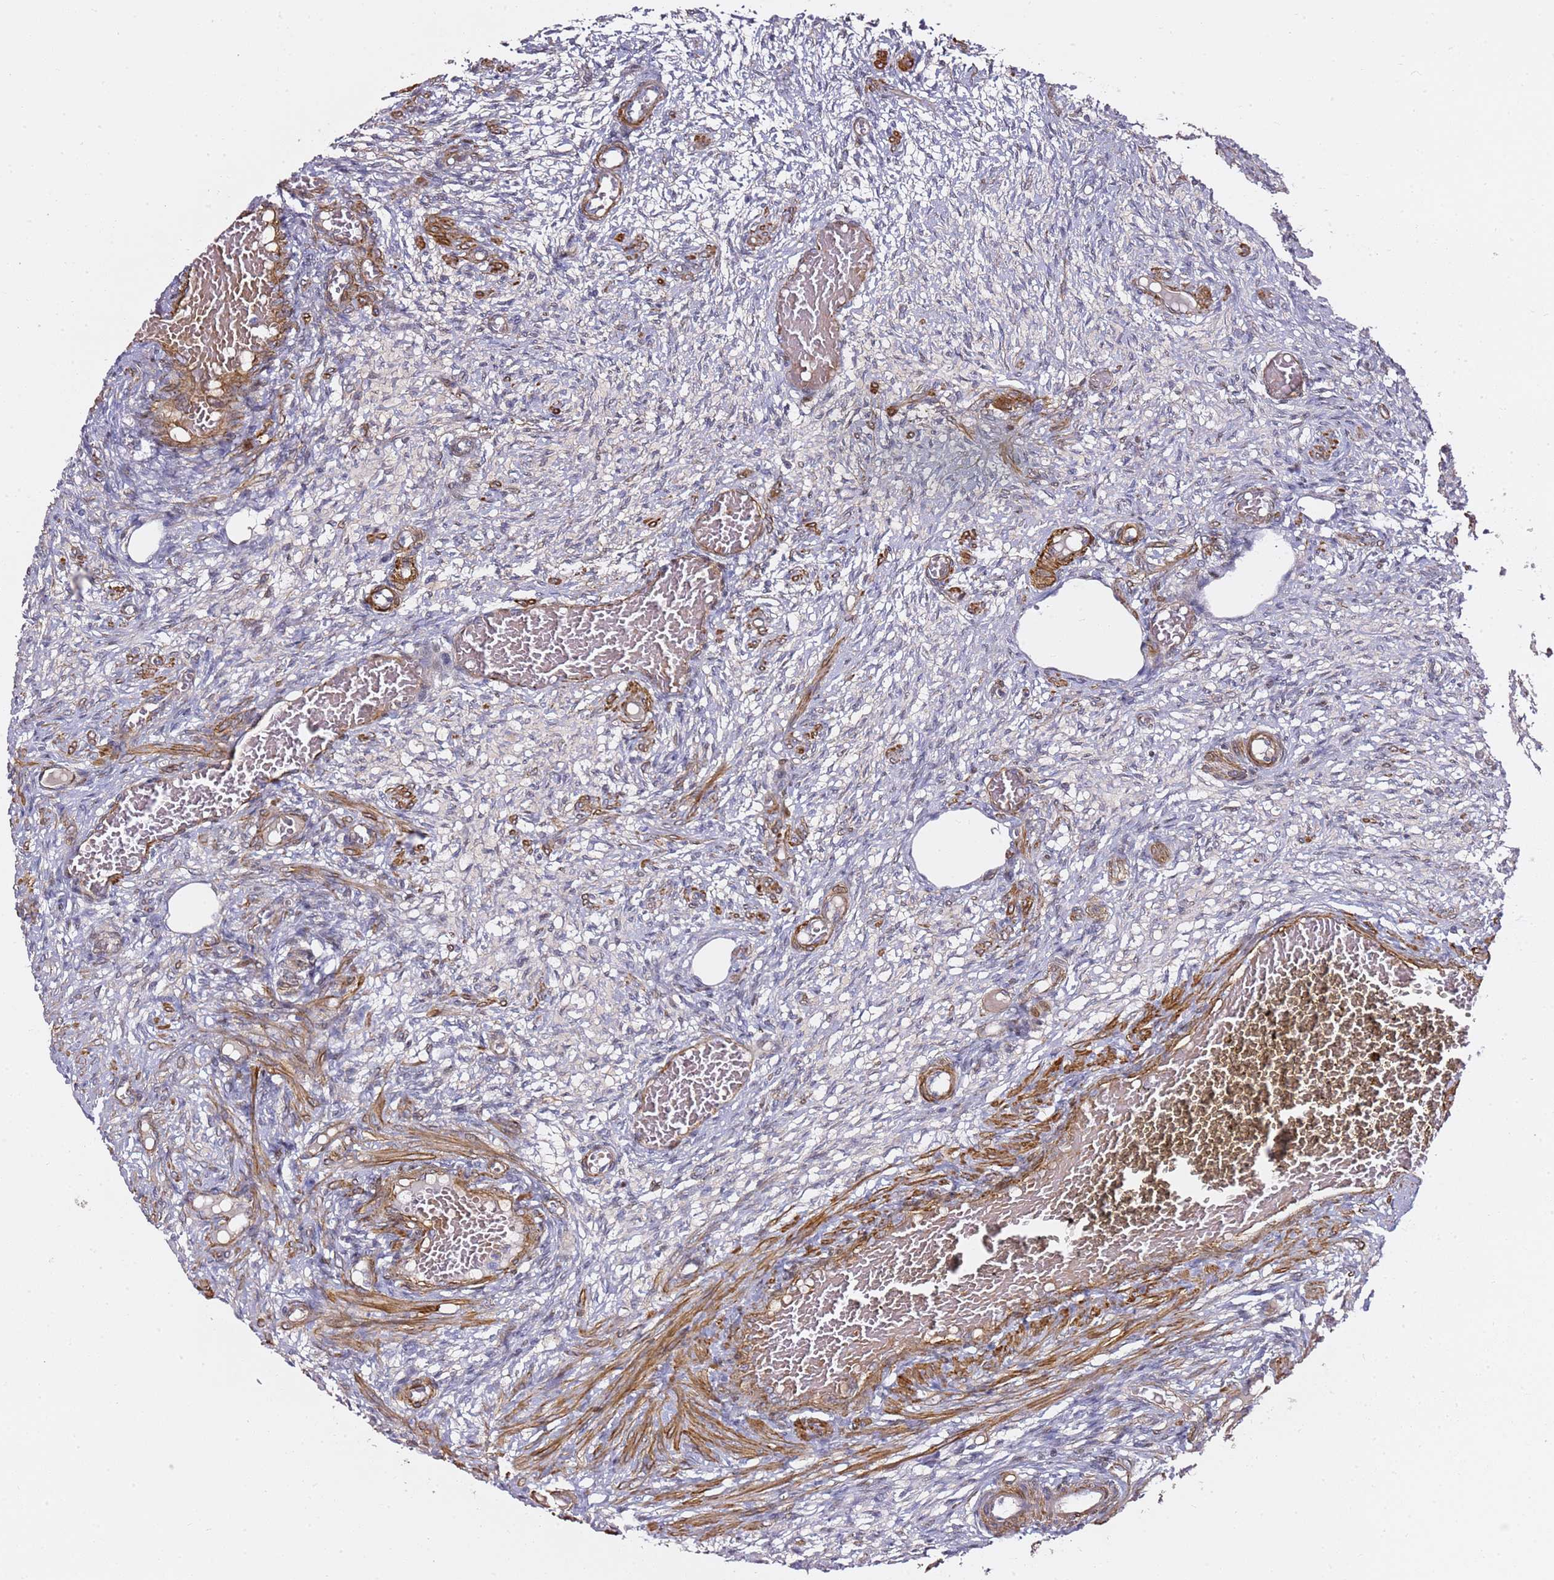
{"staining": {"intensity": "moderate", "quantity": "25%-75%", "location": "cytoplasmic/membranous,nuclear"}, "tissue": "ovary", "cell_type": "Ovarian stroma cells", "image_type": "normal", "snomed": [{"axis": "morphology", "description": "Normal tissue, NOS"}, {"axis": "topography", "description": "Ovary"}], "caption": "The micrograph displays immunohistochemical staining of unremarkable ovary. There is moderate cytoplasmic/membranous,nuclear positivity is present in approximately 25%-75% of ovarian stroma cells.", "gene": "EPS8L1", "patient": {"sex": "female", "age": 27}}